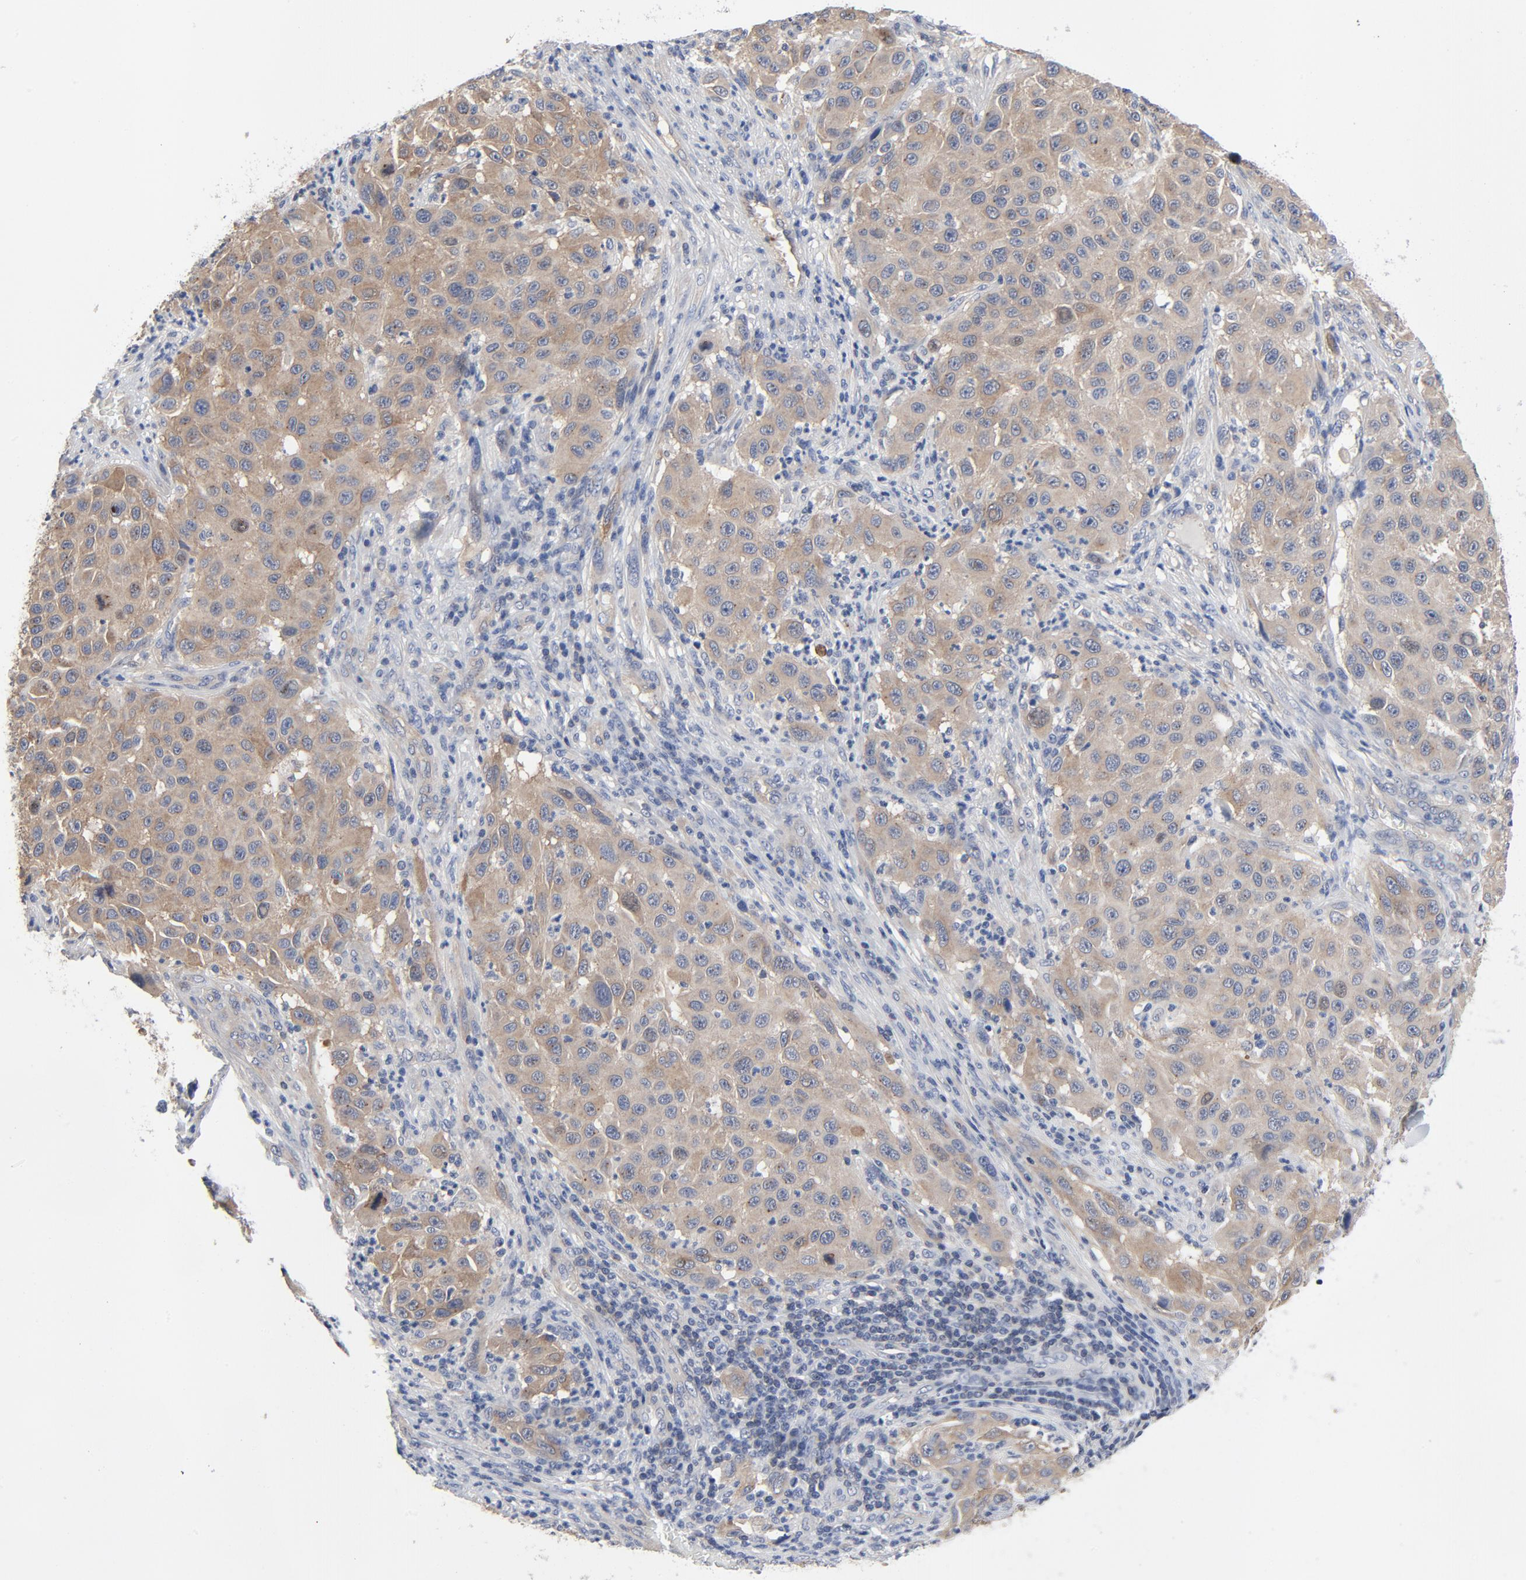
{"staining": {"intensity": "moderate", "quantity": ">75%", "location": "cytoplasmic/membranous"}, "tissue": "melanoma", "cell_type": "Tumor cells", "image_type": "cancer", "snomed": [{"axis": "morphology", "description": "Malignant melanoma, Metastatic site"}, {"axis": "topography", "description": "Lymph node"}], "caption": "A medium amount of moderate cytoplasmic/membranous staining is present in about >75% of tumor cells in melanoma tissue.", "gene": "DYNLT3", "patient": {"sex": "male", "age": 61}}